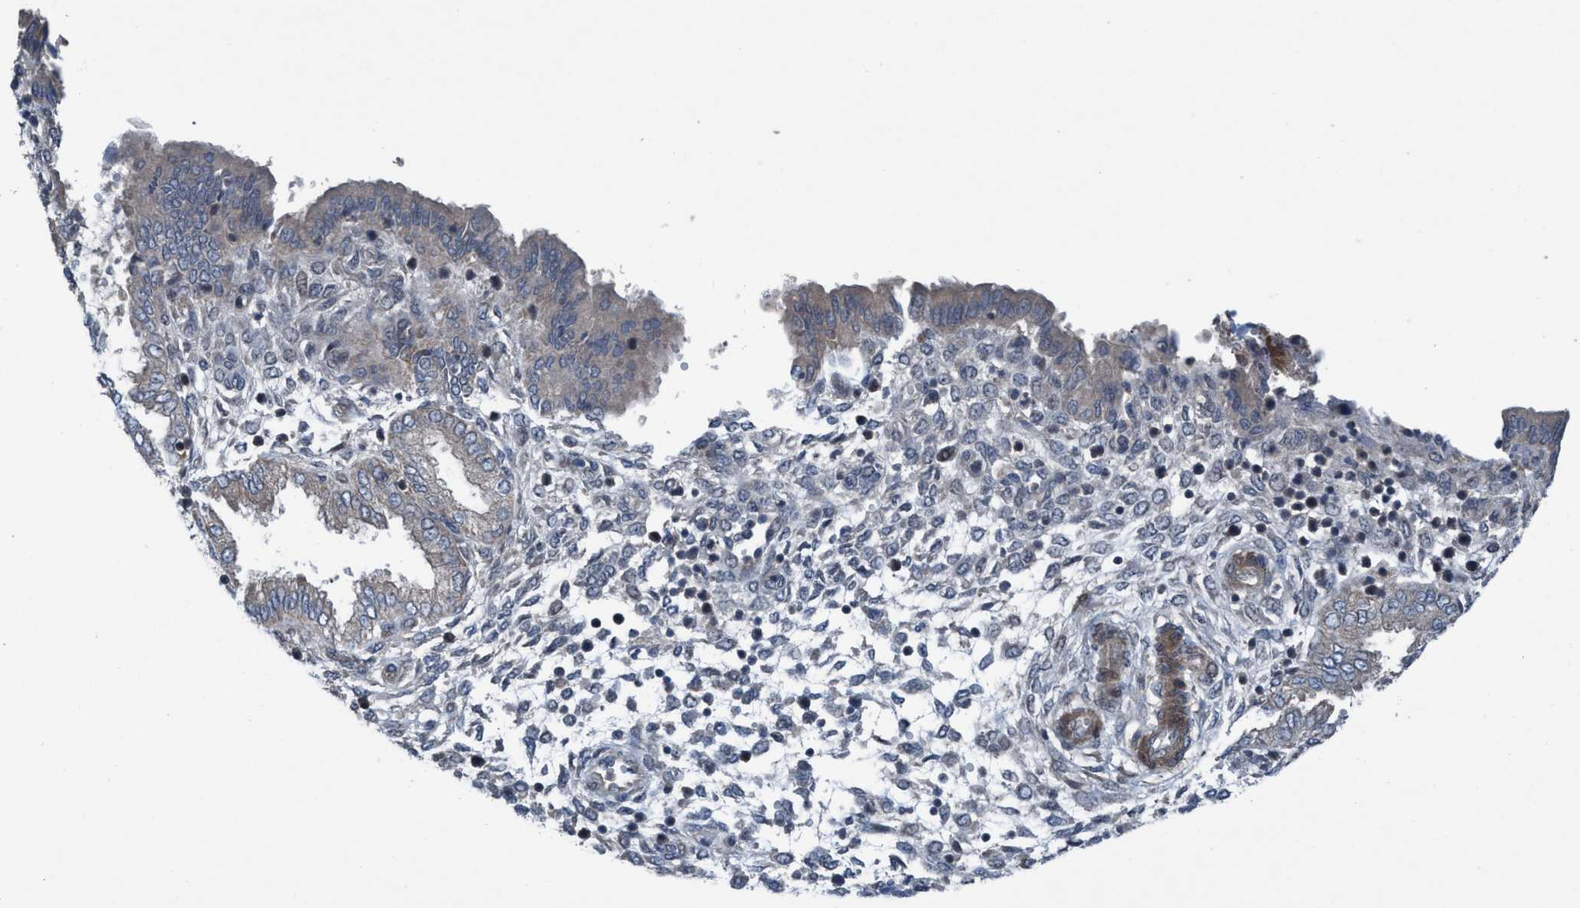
{"staining": {"intensity": "weak", "quantity": "<25%", "location": "cytoplasmic/membranous"}, "tissue": "endometrium", "cell_type": "Cells in endometrial stroma", "image_type": "normal", "snomed": [{"axis": "morphology", "description": "Normal tissue, NOS"}, {"axis": "topography", "description": "Endometrium"}], "caption": "Immunohistochemistry (IHC) photomicrograph of unremarkable human endometrium stained for a protein (brown), which demonstrates no positivity in cells in endometrial stroma.", "gene": "NISCH", "patient": {"sex": "female", "age": 33}}